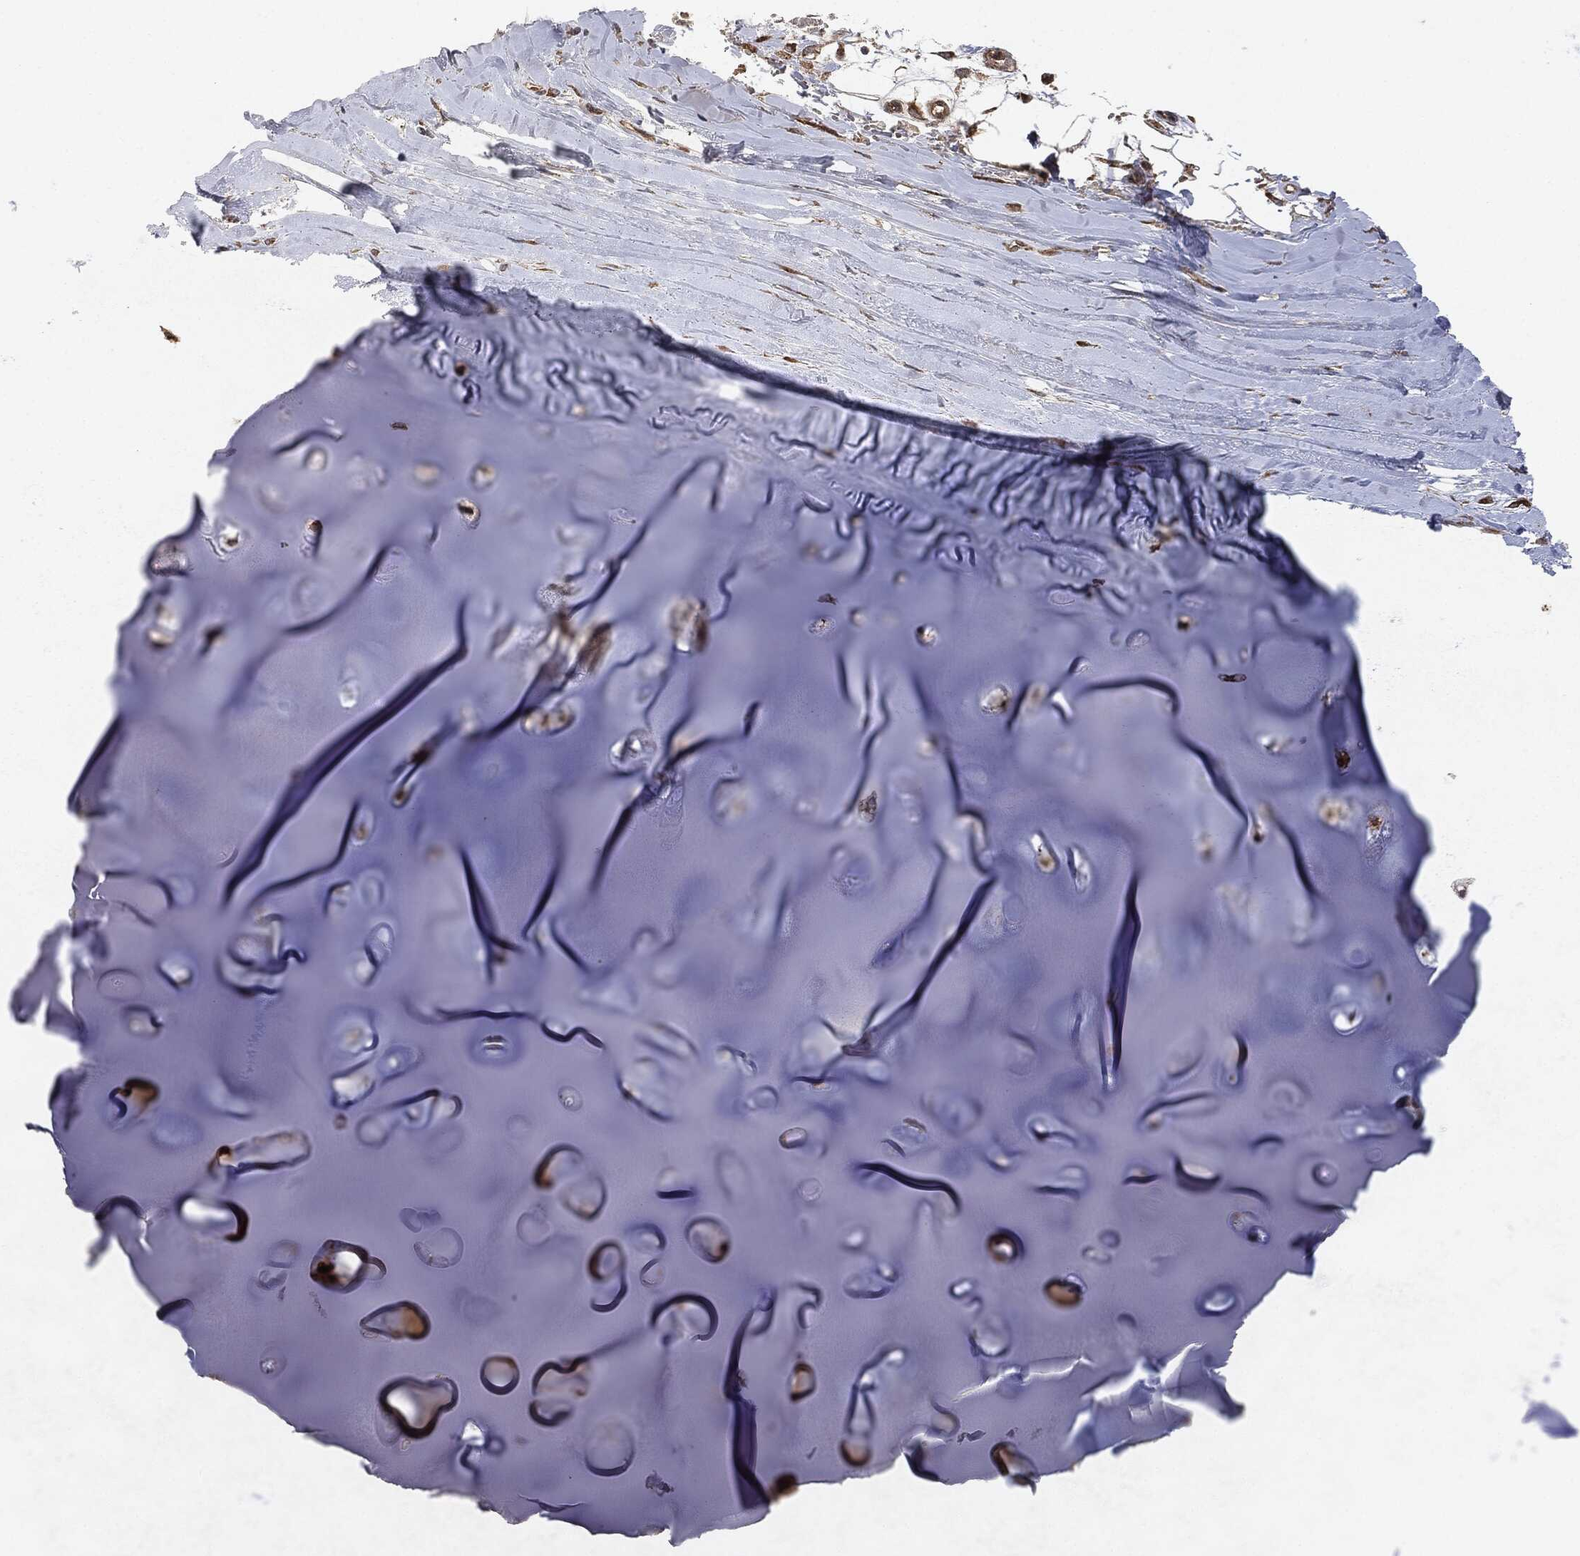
{"staining": {"intensity": "strong", "quantity": ">75%", "location": "cytoplasmic/membranous,nuclear"}, "tissue": "adipose tissue", "cell_type": "Adipocytes", "image_type": "normal", "snomed": [{"axis": "morphology", "description": "Normal tissue, NOS"}, {"axis": "topography", "description": "Cartilage tissue"}], "caption": "Brown immunohistochemical staining in unremarkable human adipose tissue displays strong cytoplasmic/membranous,nuclear expression in approximately >75% of adipocytes.", "gene": "RAF1", "patient": {"sex": "male", "age": 81}}